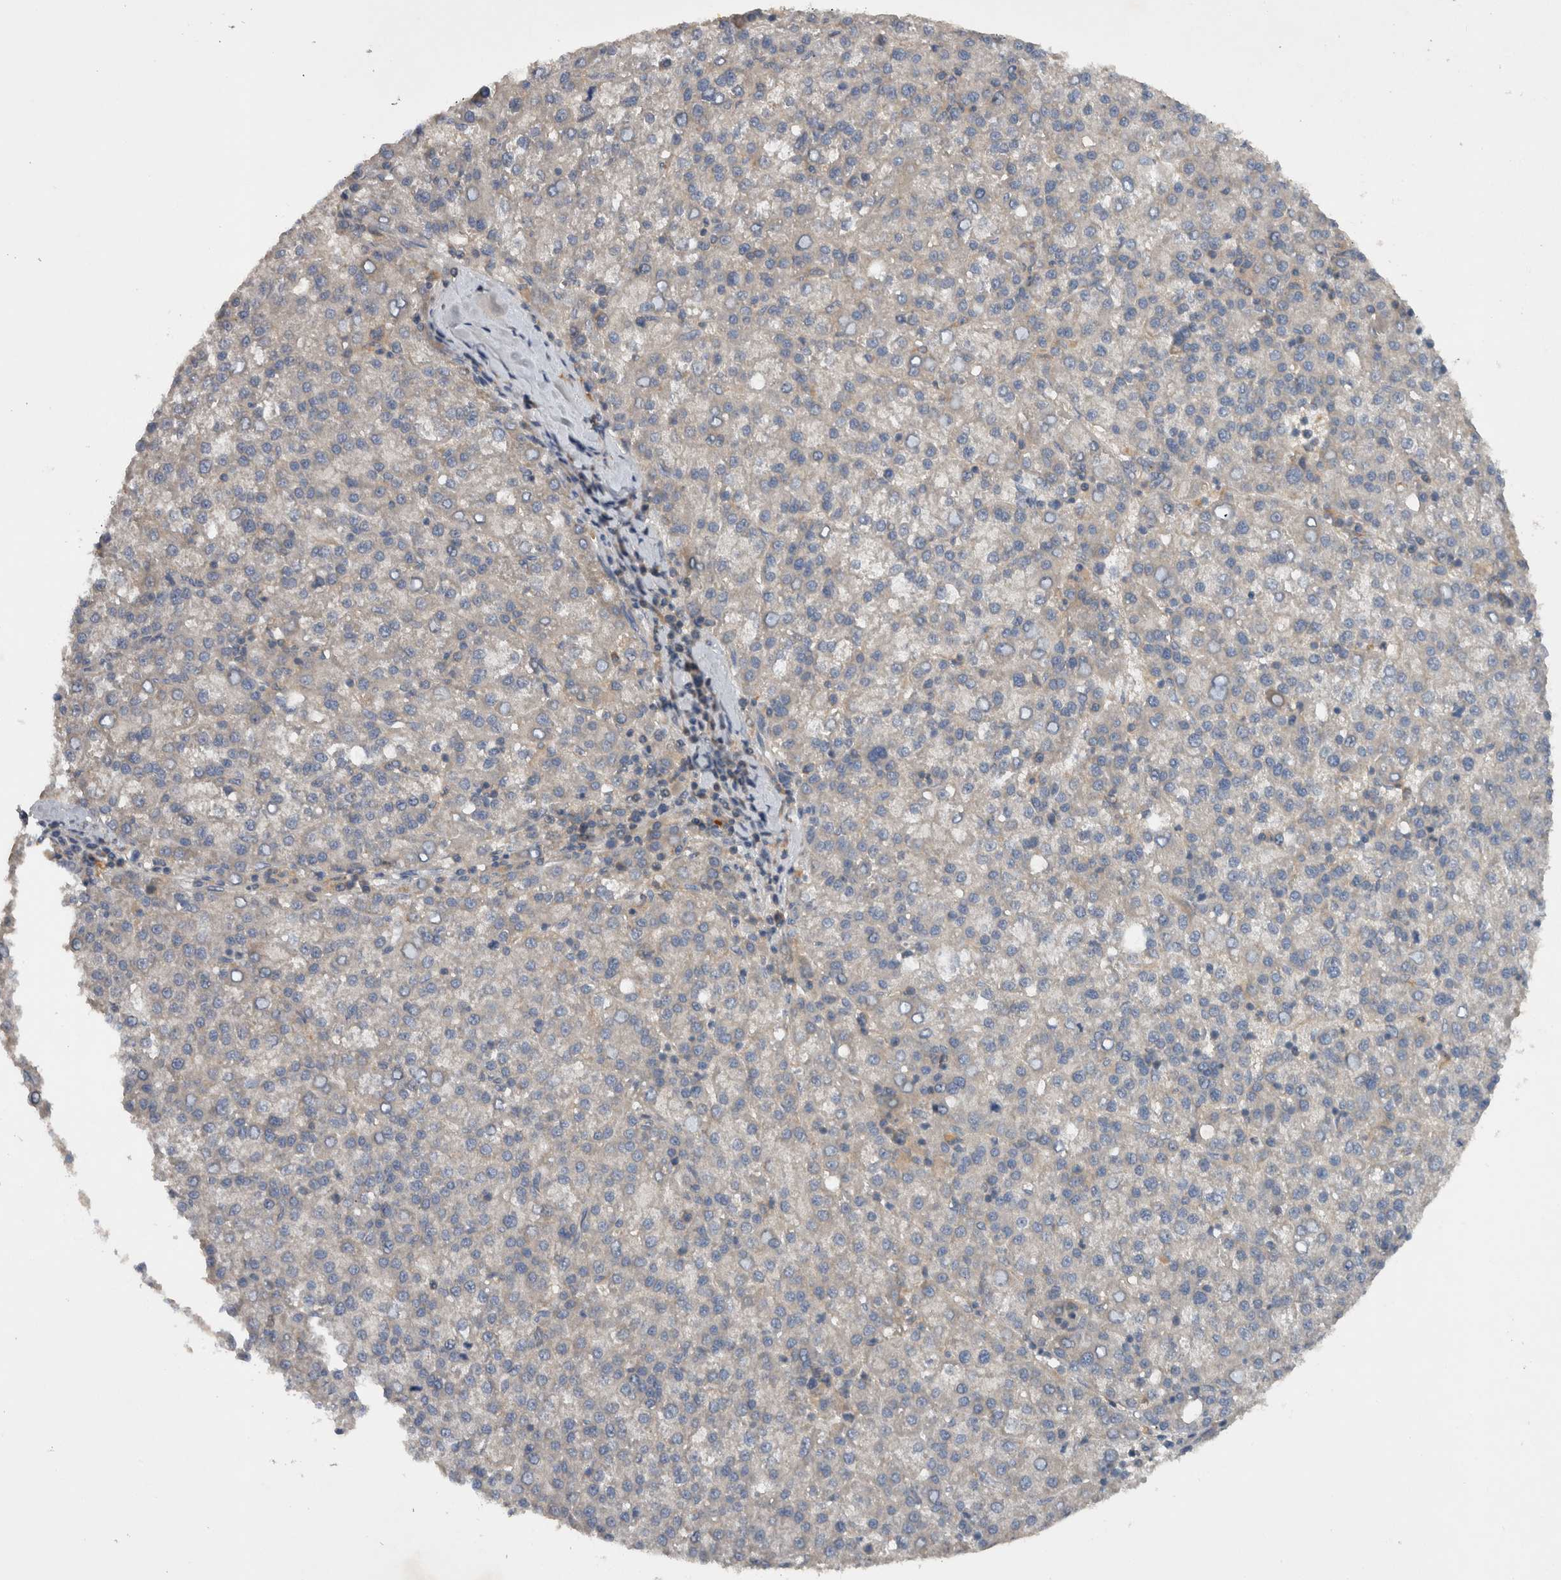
{"staining": {"intensity": "negative", "quantity": "none", "location": "none"}, "tissue": "liver cancer", "cell_type": "Tumor cells", "image_type": "cancer", "snomed": [{"axis": "morphology", "description": "Carcinoma, Hepatocellular, NOS"}, {"axis": "topography", "description": "Liver"}], "caption": "Immunohistochemistry photomicrograph of human liver cancer stained for a protein (brown), which displays no positivity in tumor cells.", "gene": "SCARA5", "patient": {"sex": "female", "age": 58}}